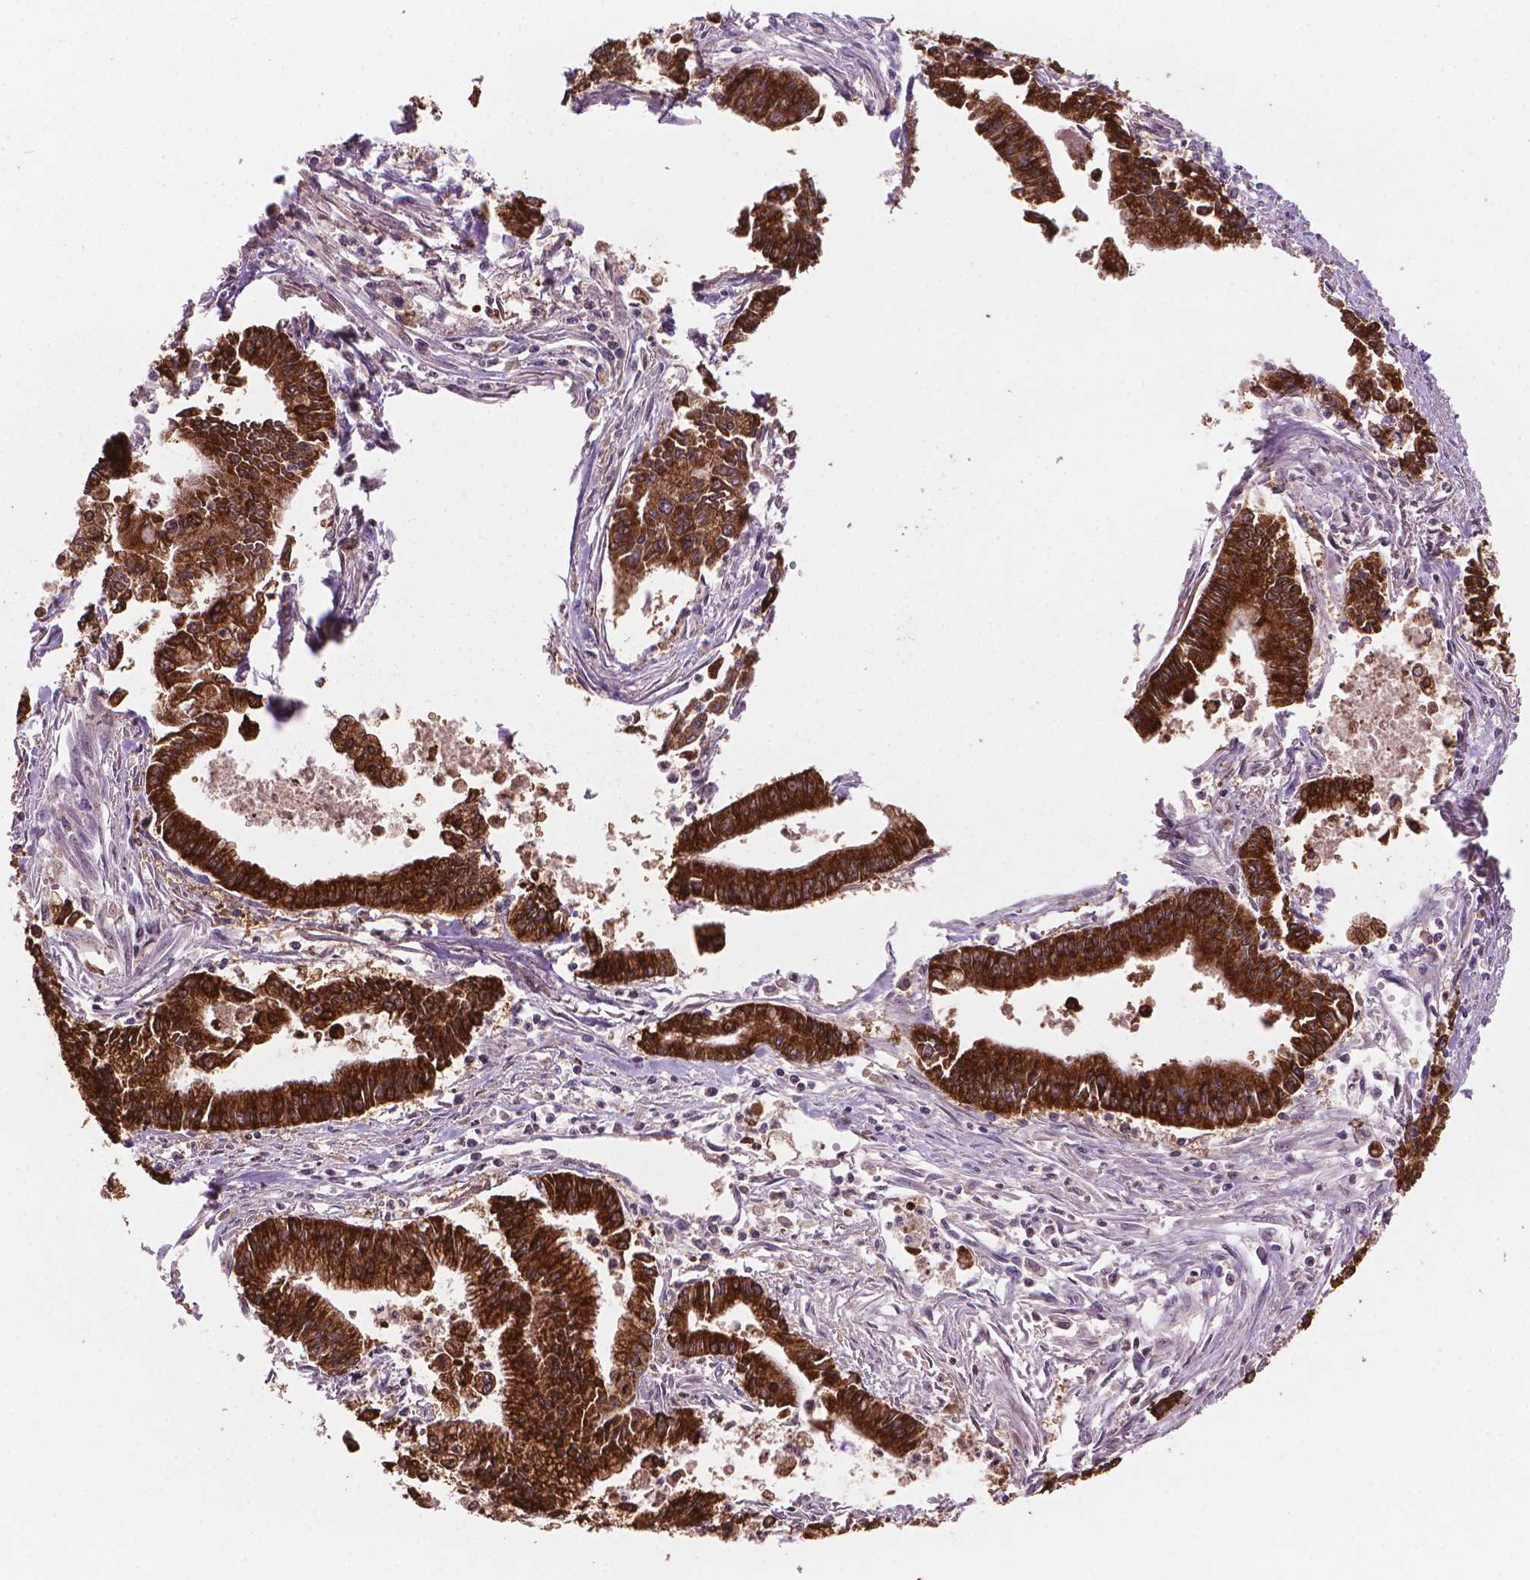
{"staining": {"intensity": "strong", "quantity": ">75%", "location": "cytoplasmic/membranous"}, "tissue": "pancreatic cancer", "cell_type": "Tumor cells", "image_type": "cancer", "snomed": [{"axis": "morphology", "description": "Adenocarcinoma, NOS"}, {"axis": "topography", "description": "Pancreas"}], "caption": "This image reveals immunohistochemistry staining of human adenocarcinoma (pancreatic), with high strong cytoplasmic/membranous positivity in about >75% of tumor cells.", "gene": "MUC1", "patient": {"sex": "female", "age": 65}}